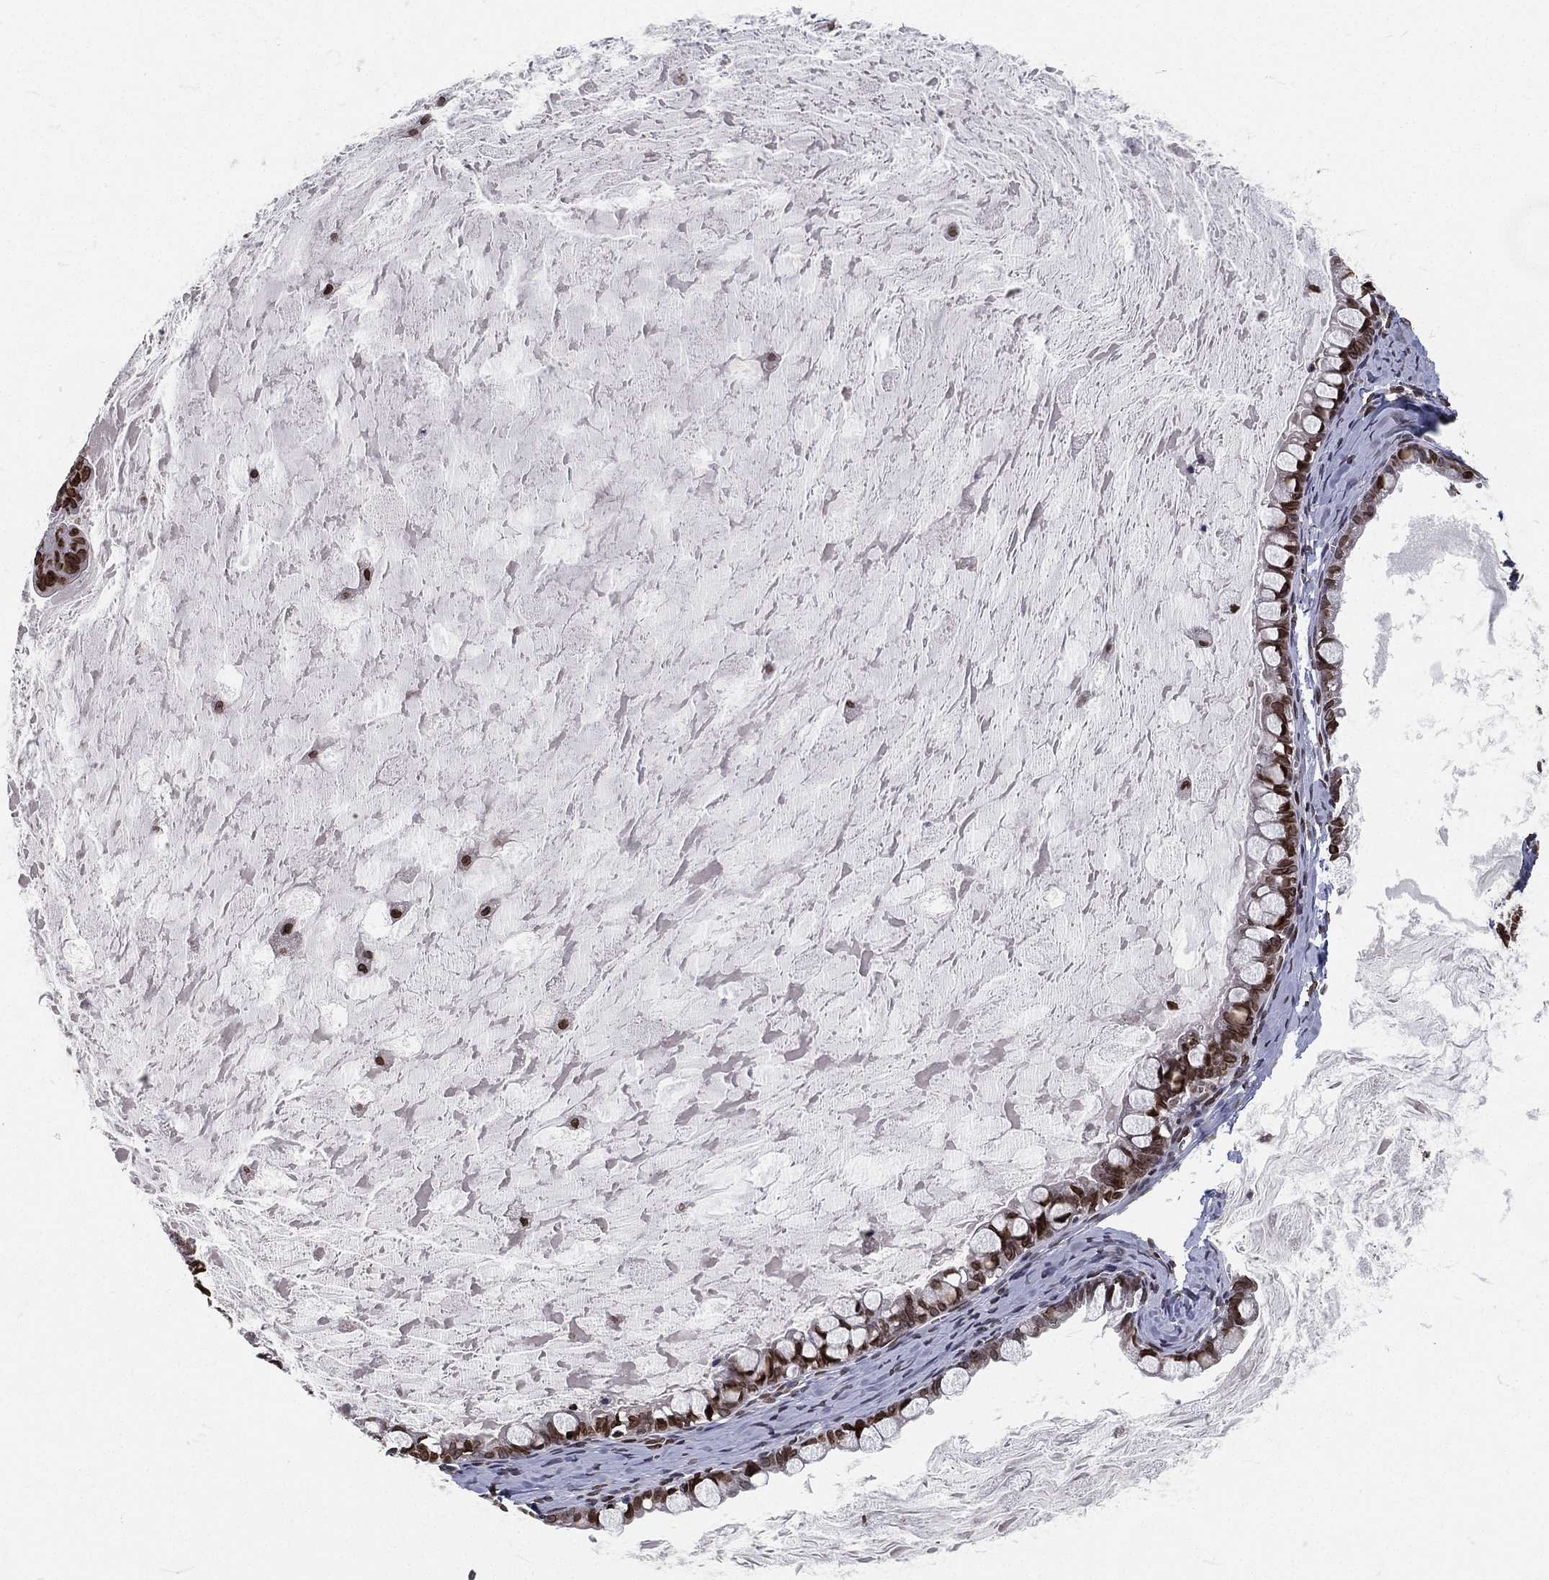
{"staining": {"intensity": "strong", "quantity": ">75%", "location": "nuclear"}, "tissue": "ovarian cancer", "cell_type": "Tumor cells", "image_type": "cancer", "snomed": [{"axis": "morphology", "description": "Cystadenocarcinoma, mucinous, NOS"}, {"axis": "topography", "description": "Ovary"}], "caption": "Ovarian mucinous cystadenocarcinoma stained for a protein (brown) displays strong nuclear positive expression in about >75% of tumor cells.", "gene": "PALB2", "patient": {"sex": "female", "age": 63}}